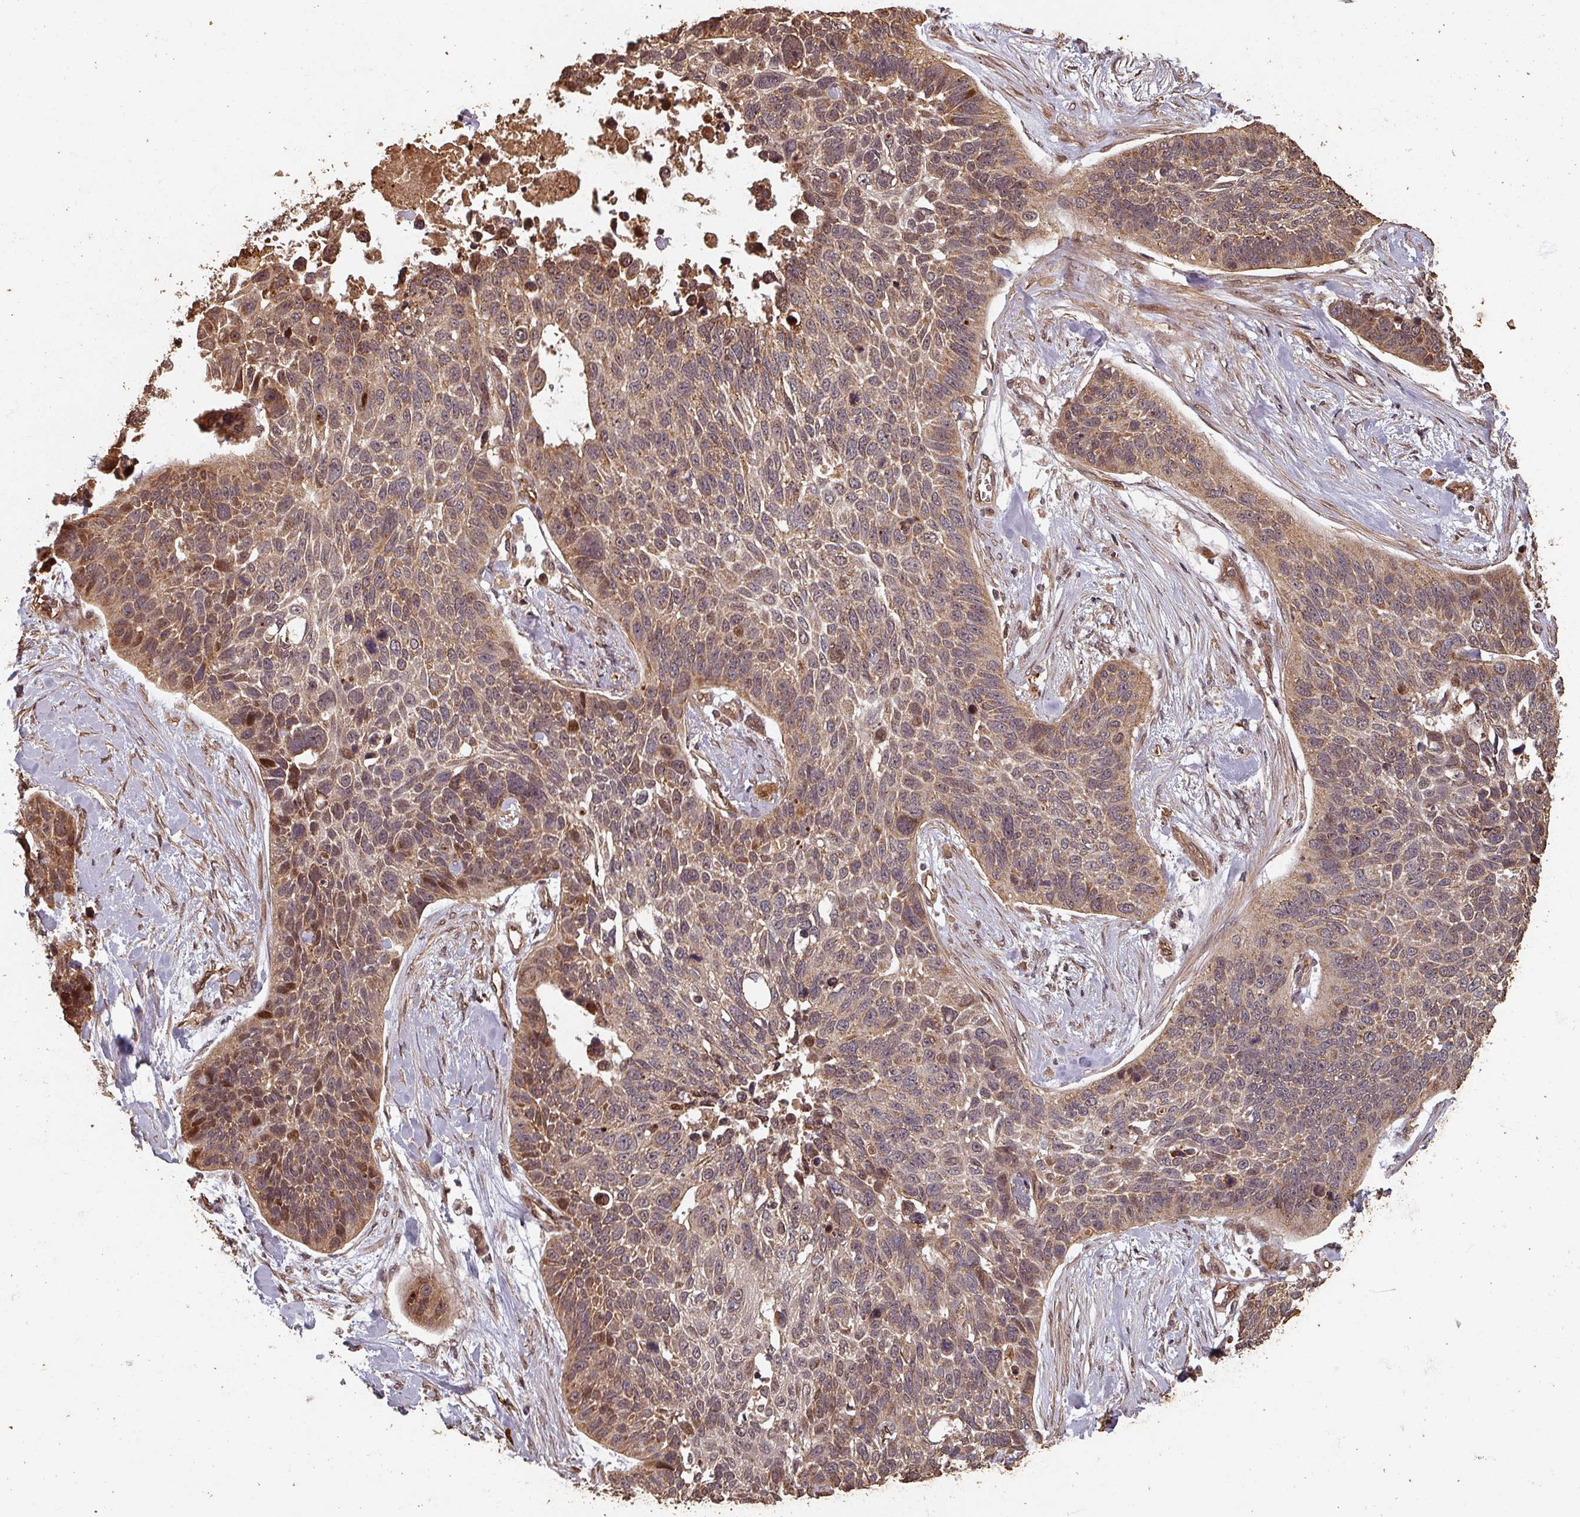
{"staining": {"intensity": "moderate", "quantity": ">75%", "location": "cytoplasmic/membranous,nuclear"}, "tissue": "lung cancer", "cell_type": "Tumor cells", "image_type": "cancer", "snomed": [{"axis": "morphology", "description": "Squamous cell carcinoma, NOS"}, {"axis": "topography", "description": "Lung"}], "caption": "A medium amount of moderate cytoplasmic/membranous and nuclear expression is identified in about >75% of tumor cells in lung cancer (squamous cell carcinoma) tissue. (DAB (3,3'-diaminobenzidine) = brown stain, brightfield microscopy at high magnification).", "gene": "EID1", "patient": {"sex": "male", "age": 62}}